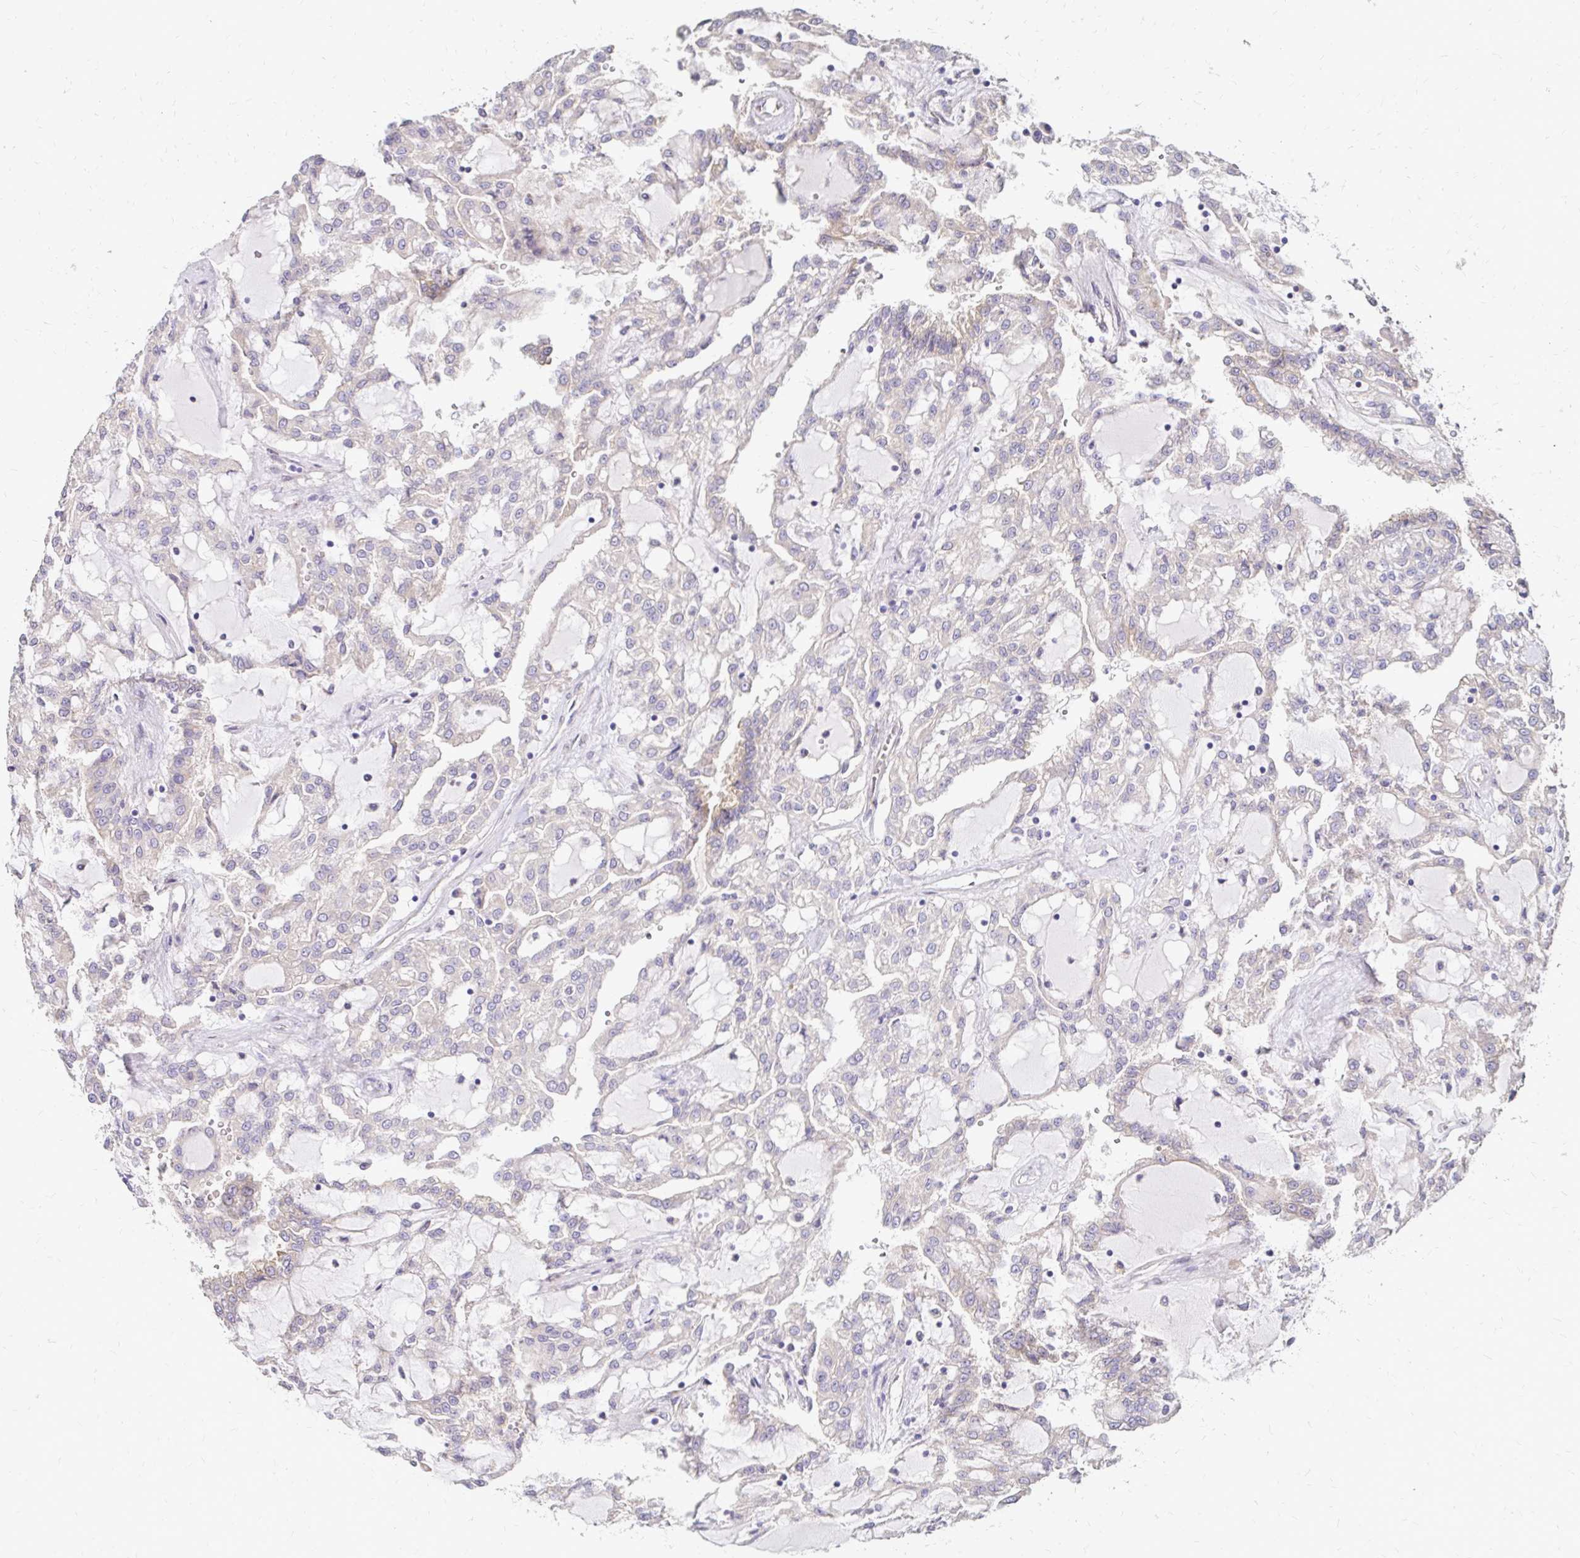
{"staining": {"intensity": "negative", "quantity": "none", "location": "none"}, "tissue": "renal cancer", "cell_type": "Tumor cells", "image_type": "cancer", "snomed": [{"axis": "morphology", "description": "Adenocarcinoma, NOS"}, {"axis": "topography", "description": "Kidney"}], "caption": "This micrograph is of renal adenocarcinoma stained with IHC to label a protein in brown with the nuclei are counter-stained blue. There is no staining in tumor cells.", "gene": "PRIMA1", "patient": {"sex": "male", "age": 63}}